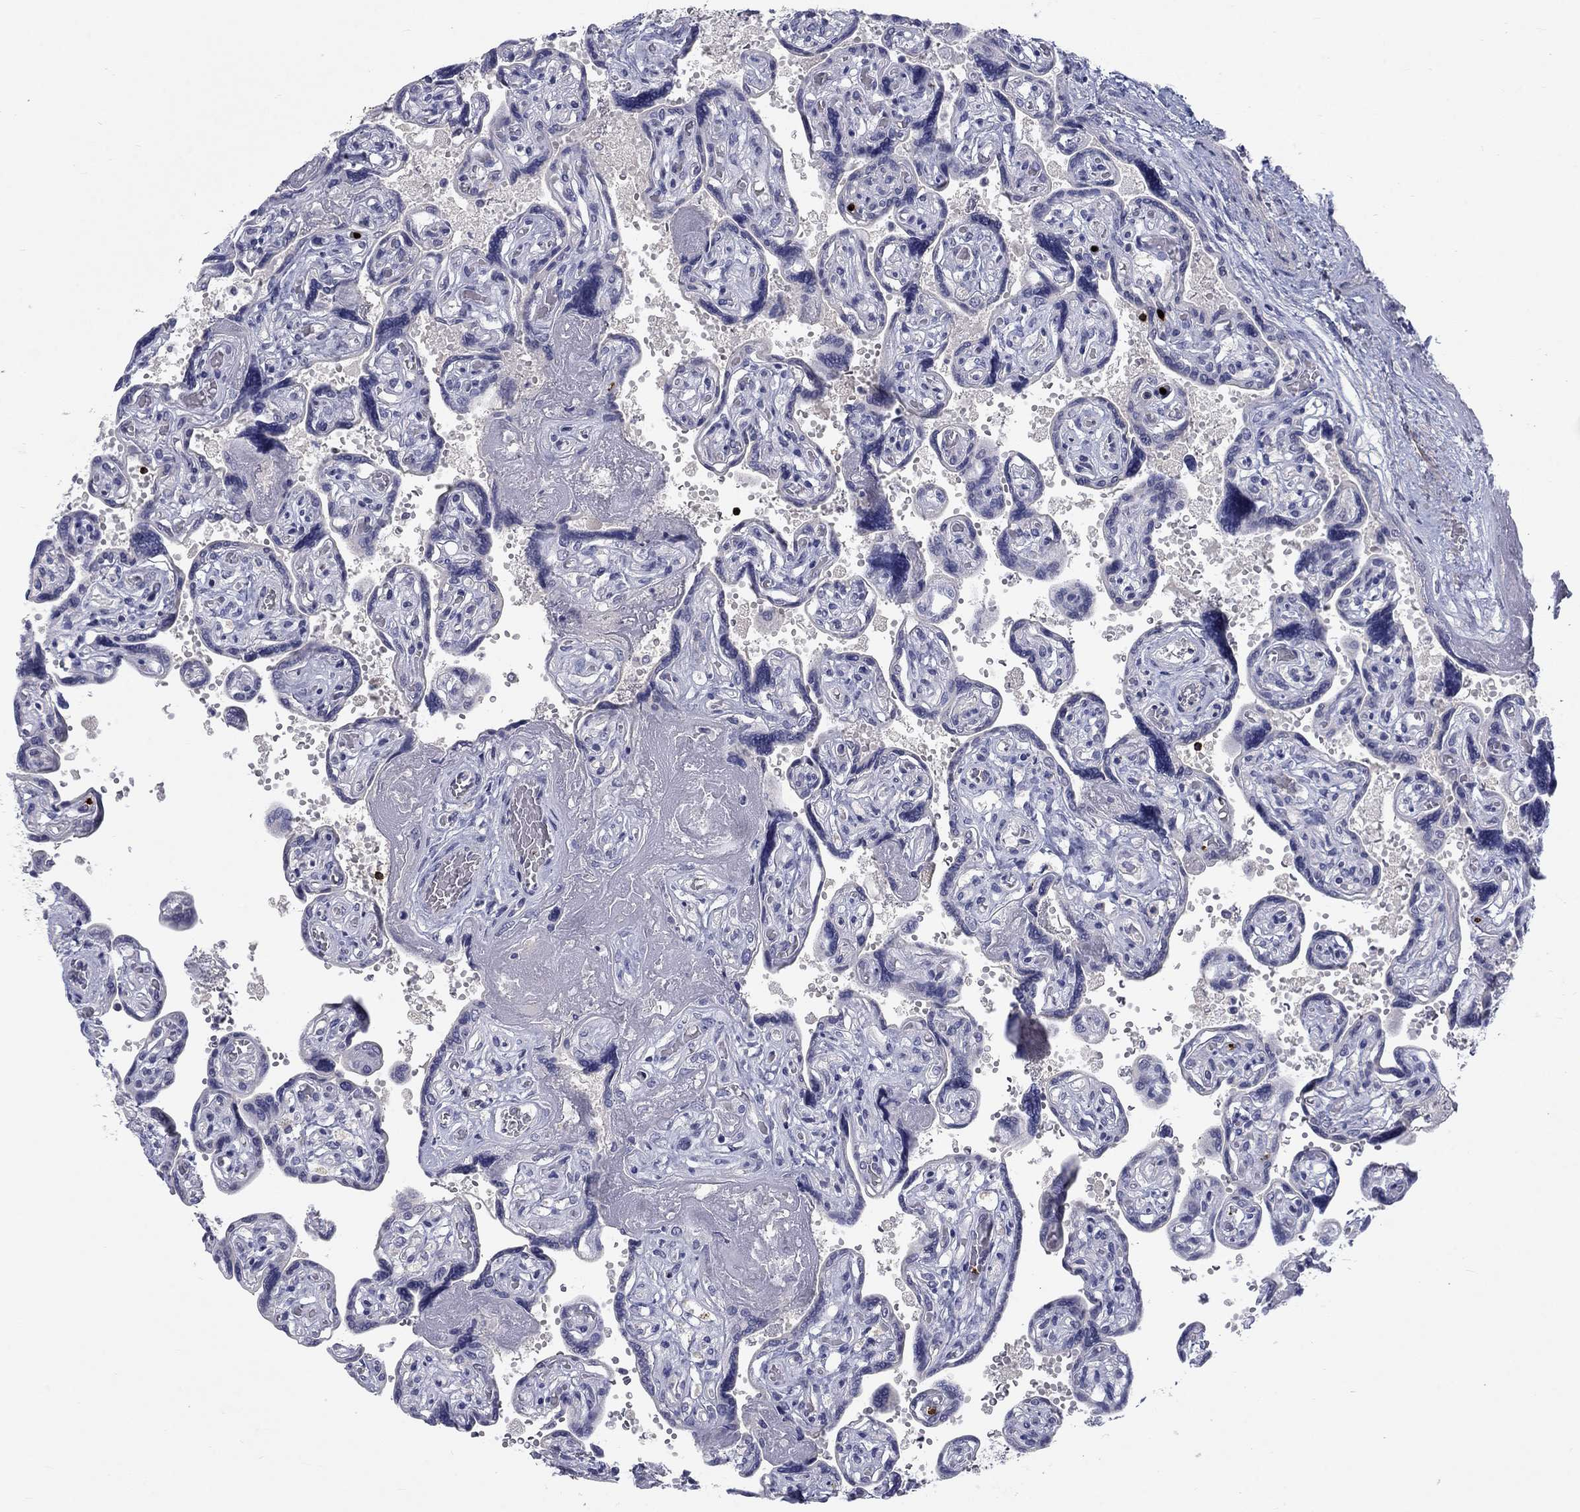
{"staining": {"intensity": "negative", "quantity": "none", "location": "none"}, "tissue": "placenta", "cell_type": "Decidual cells", "image_type": "normal", "snomed": [{"axis": "morphology", "description": "Normal tissue, NOS"}, {"axis": "topography", "description": "Placenta"}], "caption": "This image is of normal placenta stained with IHC to label a protein in brown with the nuclei are counter-stained blue. There is no staining in decidual cells. The staining was performed using DAB (3,3'-diaminobenzidine) to visualize the protein expression in brown, while the nuclei were stained in blue with hematoxylin (Magnification: 20x).", "gene": "GZMA", "patient": {"sex": "female", "age": 32}}